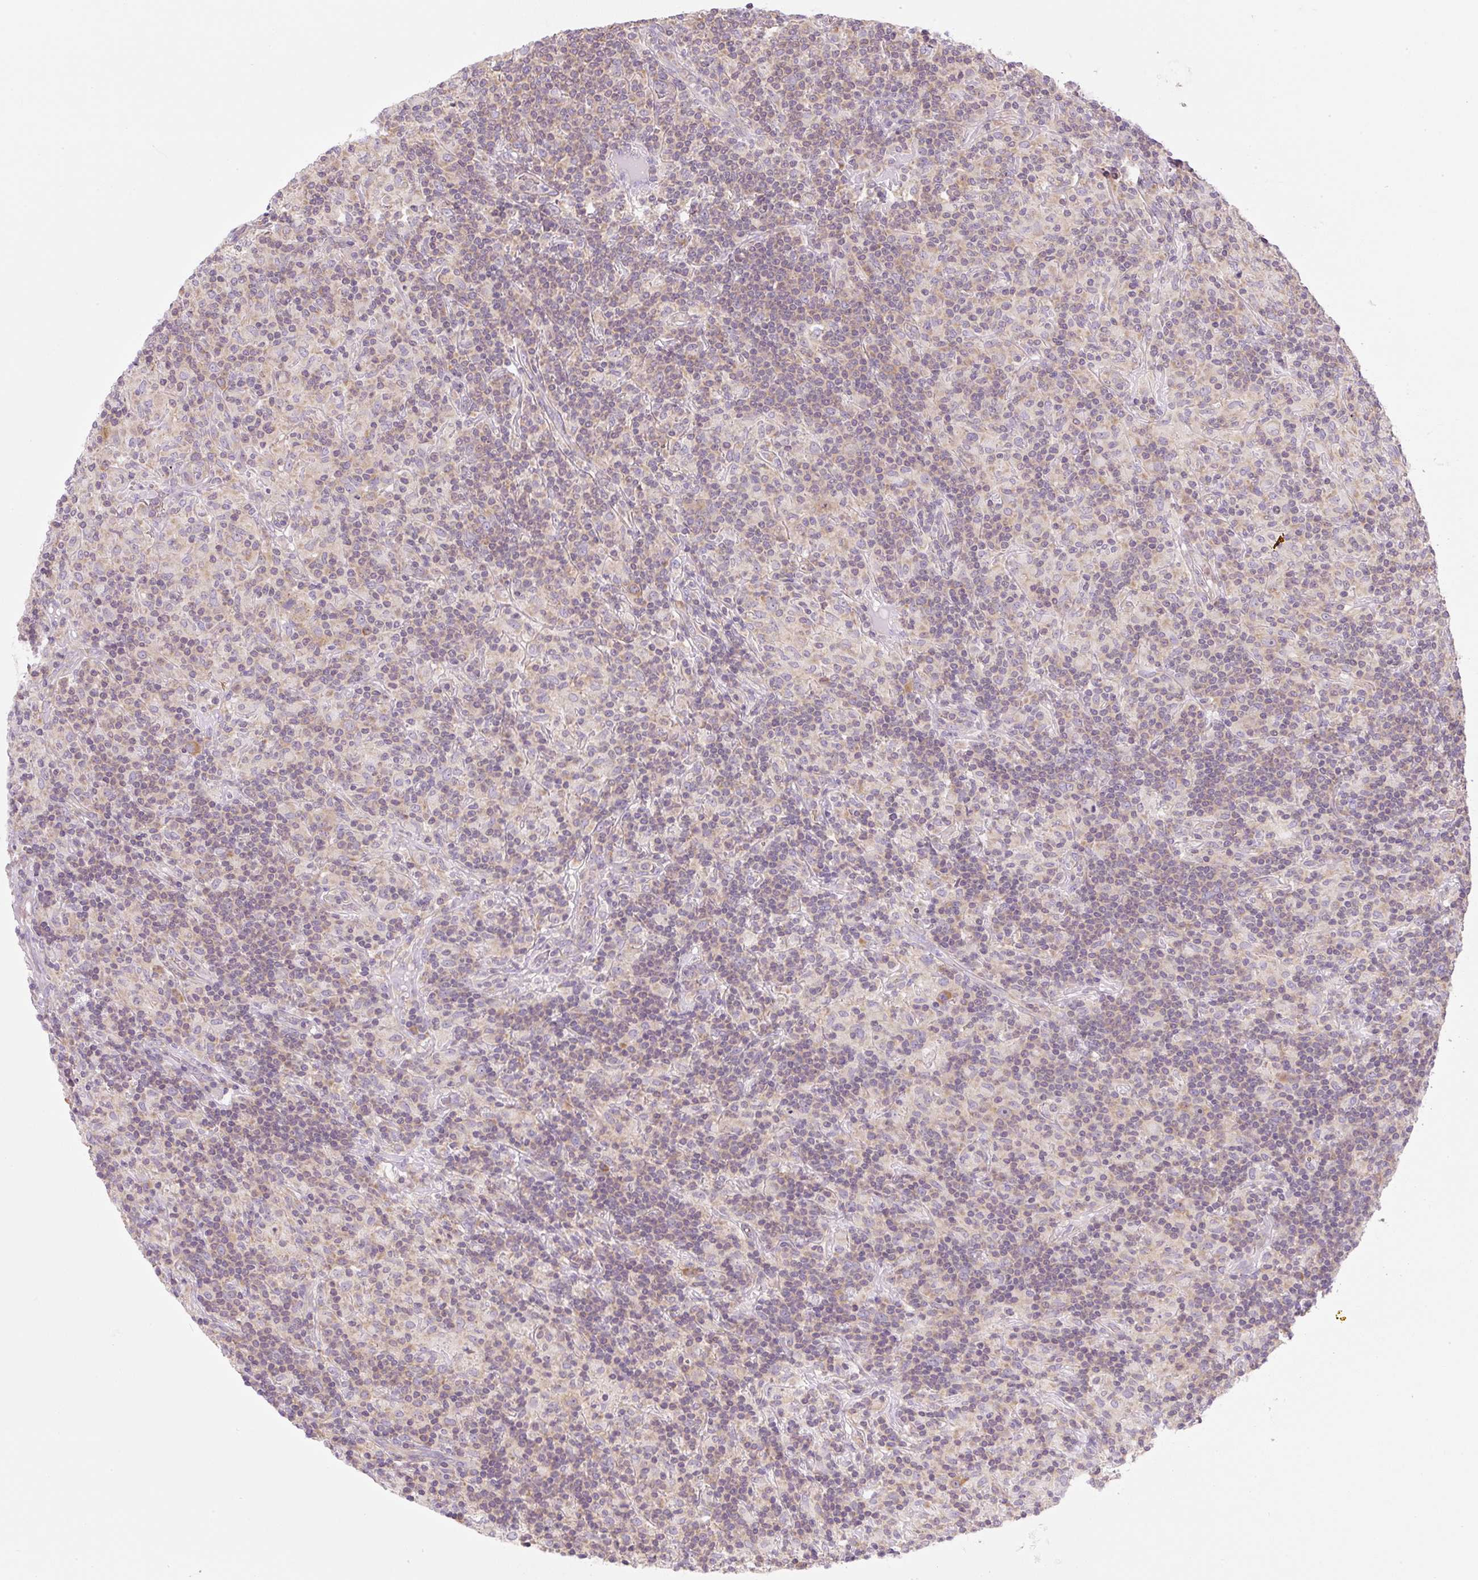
{"staining": {"intensity": "moderate", "quantity": "<25%", "location": "cytoplasmic/membranous"}, "tissue": "lymphoma", "cell_type": "Tumor cells", "image_type": "cancer", "snomed": [{"axis": "morphology", "description": "Hodgkin's disease, NOS"}, {"axis": "topography", "description": "Lymph node"}], "caption": "Human Hodgkin's disease stained for a protein (brown) shows moderate cytoplasmic/membranous positive staining in about <25% of tumor cells.", "gene": "RPL18A", "patient": {"sex": "male", "age": 70}}